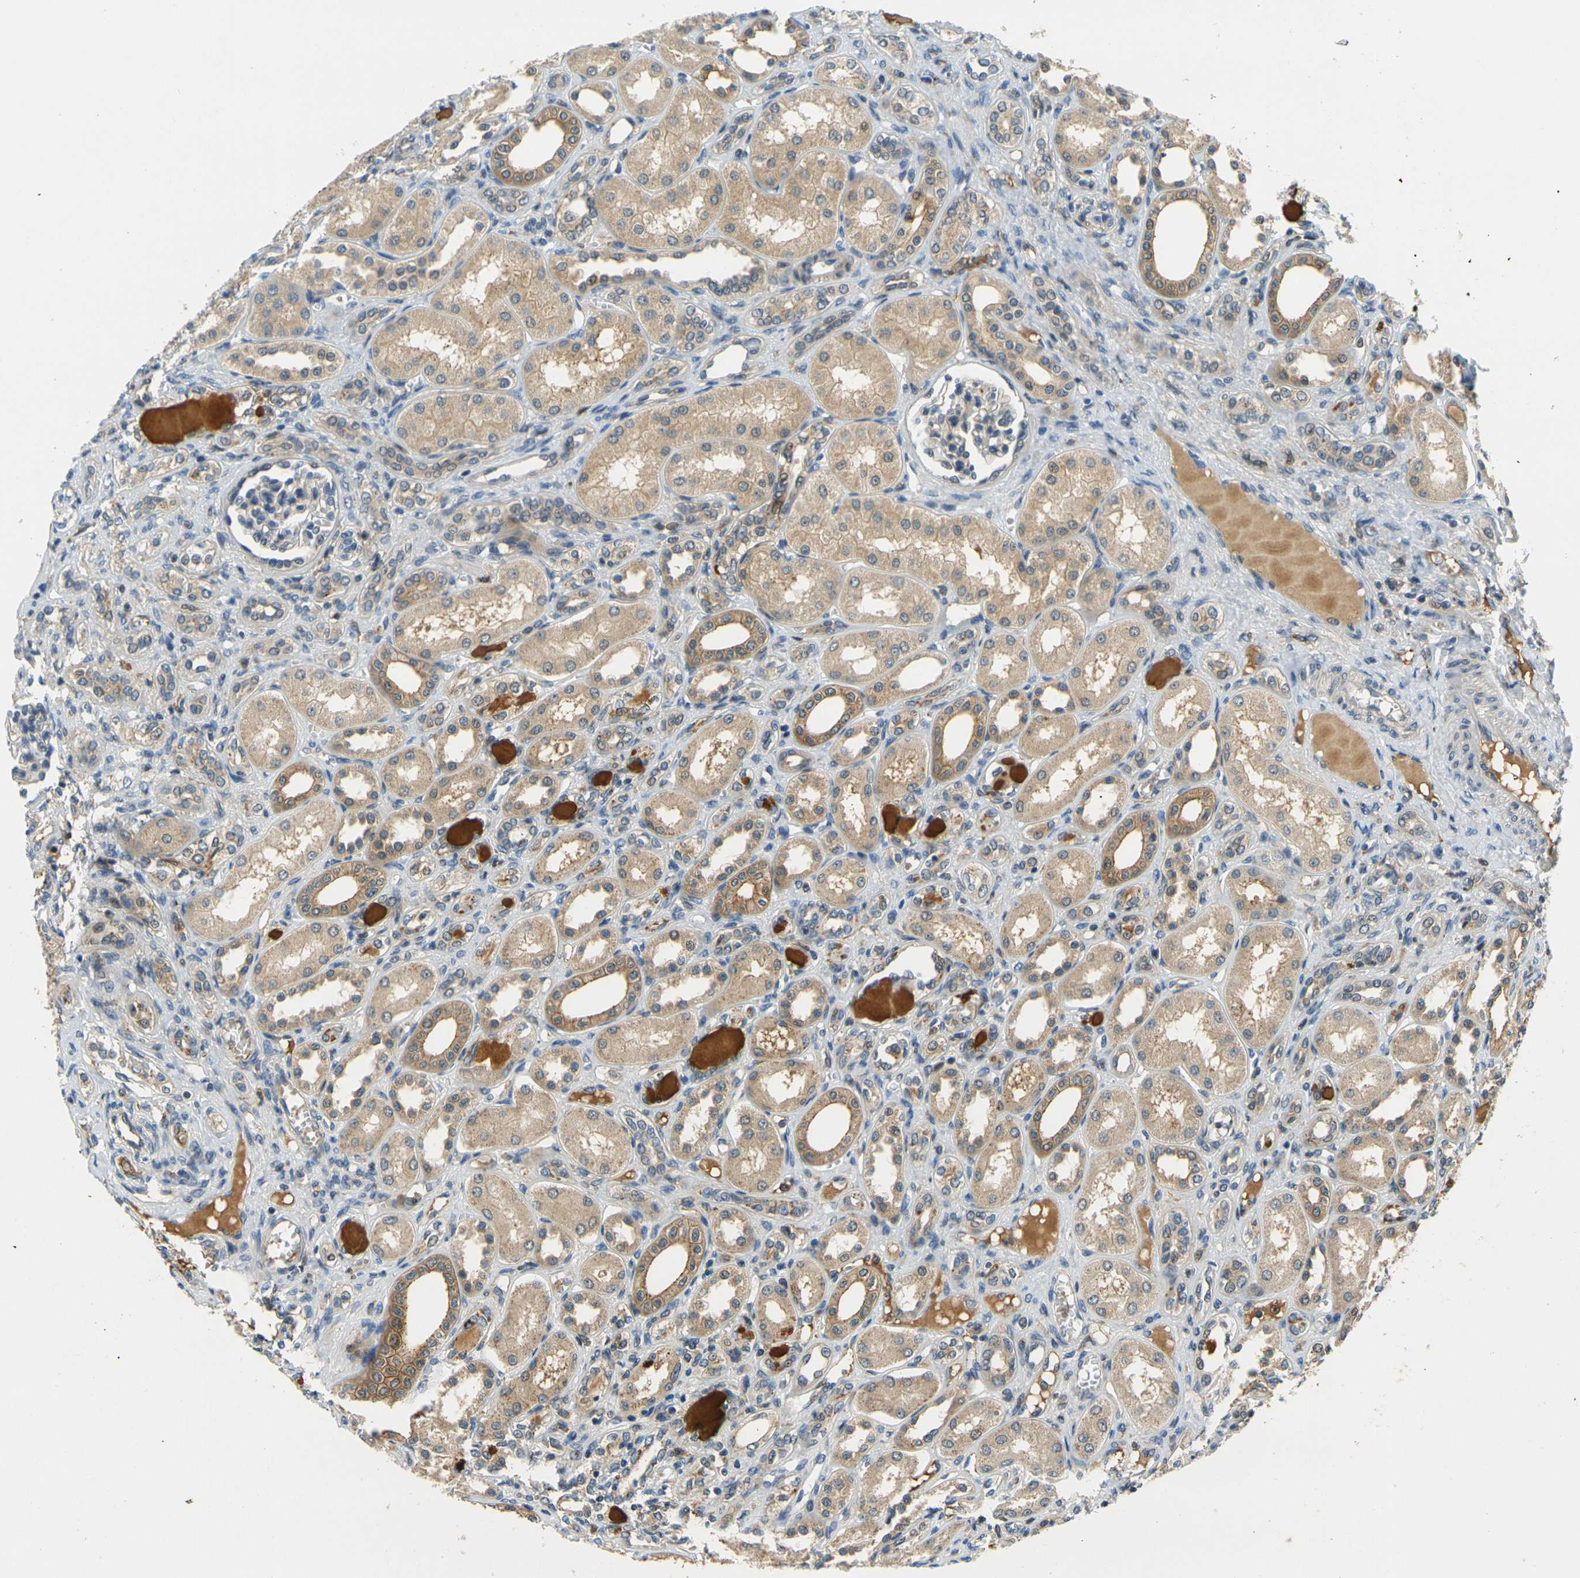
{"staining": {"intensity": "weak", "quantity": "25%-75%", "location": "cytoplasmic/membranous"}, "tissue": "kidney", "cell_type": "Cells in glomeruli", "image_type": "normal", "snomed": [{"axis": "morphology", "description": "Normal tissue, NOS"}, {"axis": "topography", "description": "Kidney"}], "caption": "Protein staining demonstrates weak cytoplasmic/membranous staining in approximately 25%-75% of cells in glomeruli in unremarkable kidney. The staining was performed using DAB (3,3'-diaminobenzidine), with brown indicating positive protein expression. Nuclei are stained blue with hematoxylin.", "gene": "PIGL", "patient": {"sex": "male", "age": 7}}